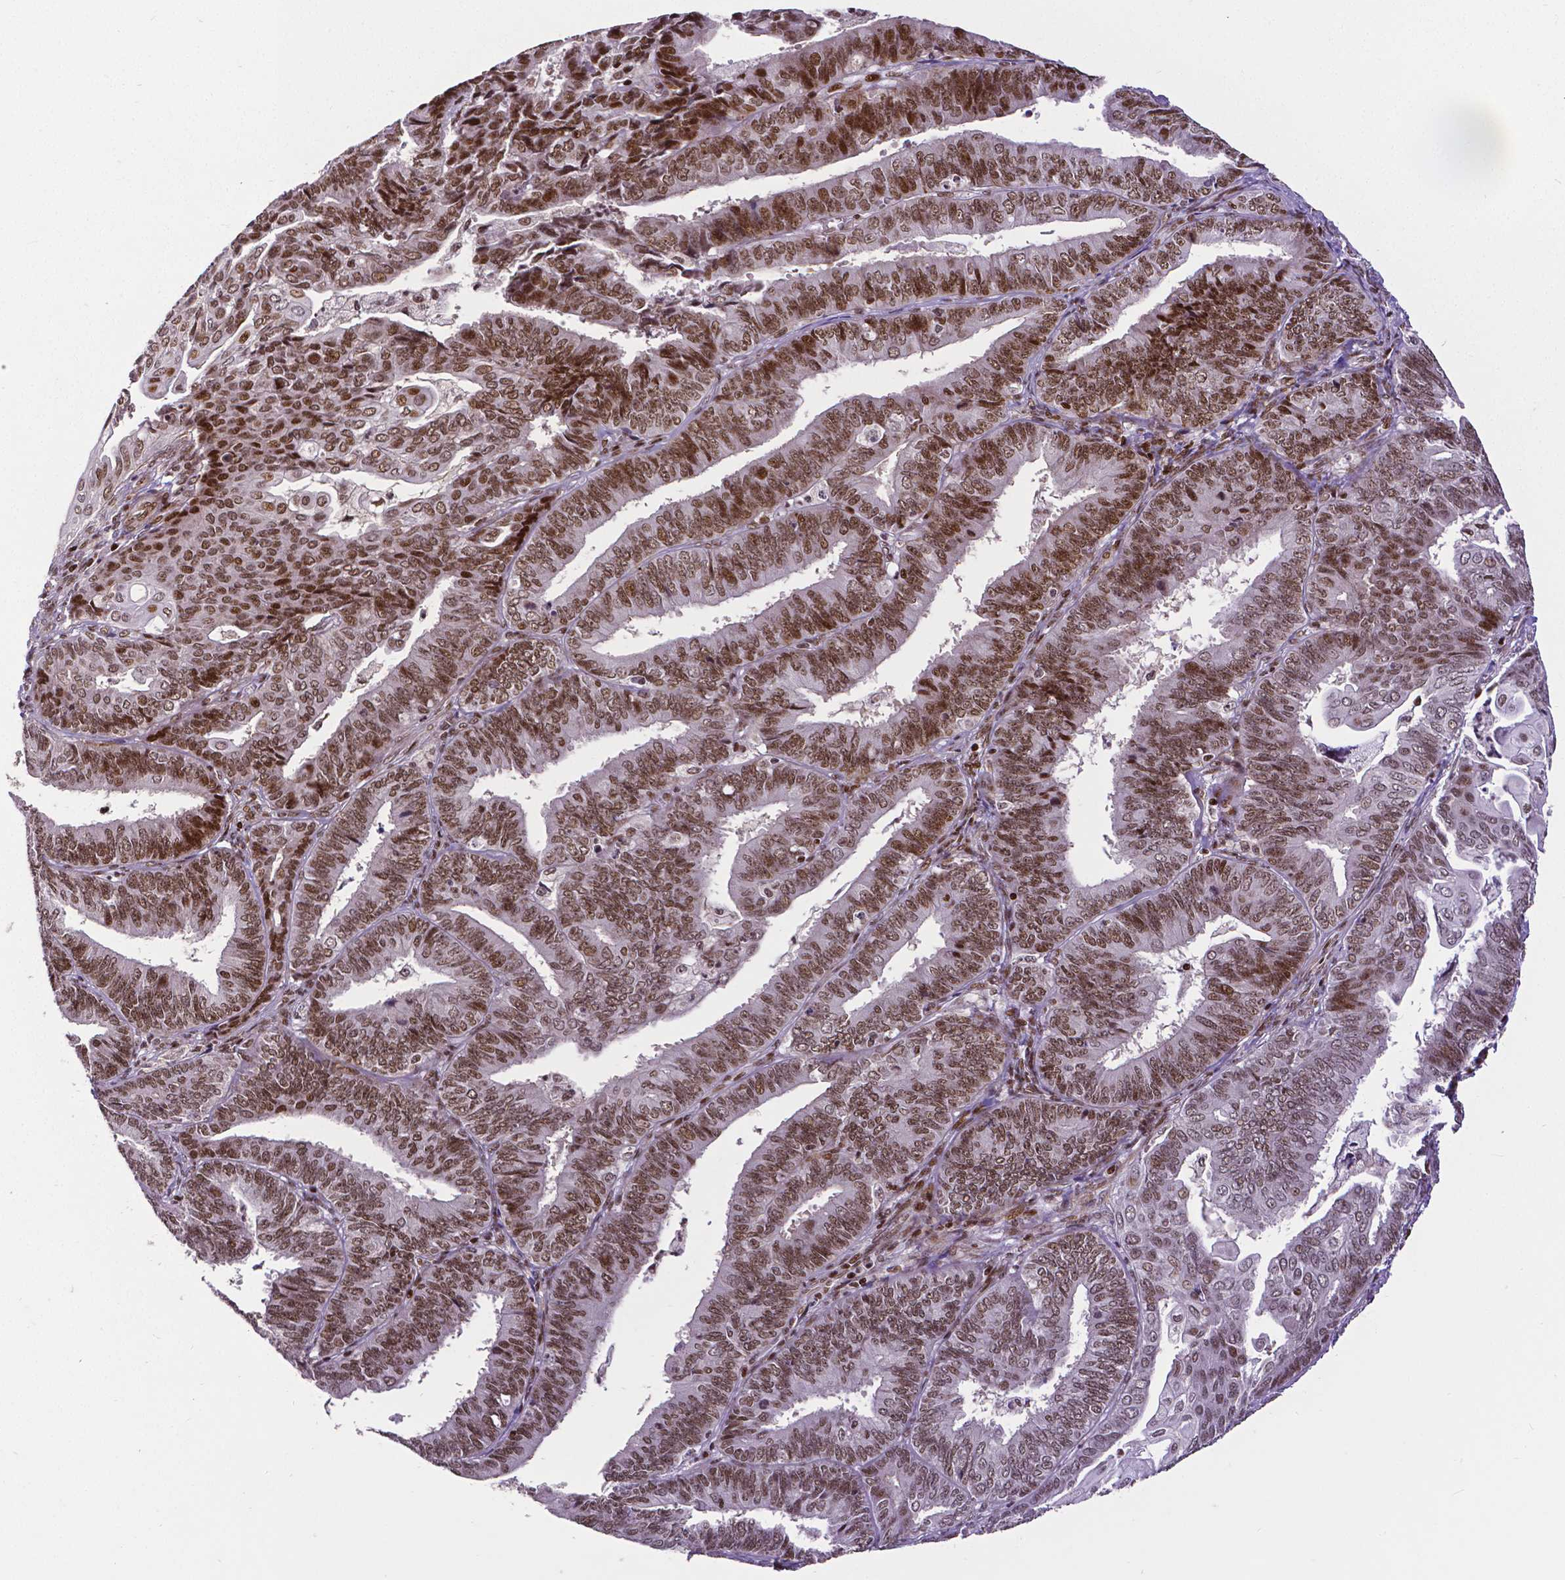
{"staining": {"intensity": "moderate", "quantity": ">75%", "location": "nuclear"}, "tissue": "endometrial cancer", "cell_type": "Tumor cells", "image_type": "cancer", "snomed": [{"axis": "morphology", "description": "Adenocarcinoma, NOS"}, {"axis": "topography", "description": "Endometrium"}], "caption": "DAB immunohistochemical staining of human endometrial cancer demonstrates moderate nuclear protein positivity in about >75% of tumor cells.", "gene": "CTCF", "patient": {"sex": "female", "age": 73}}